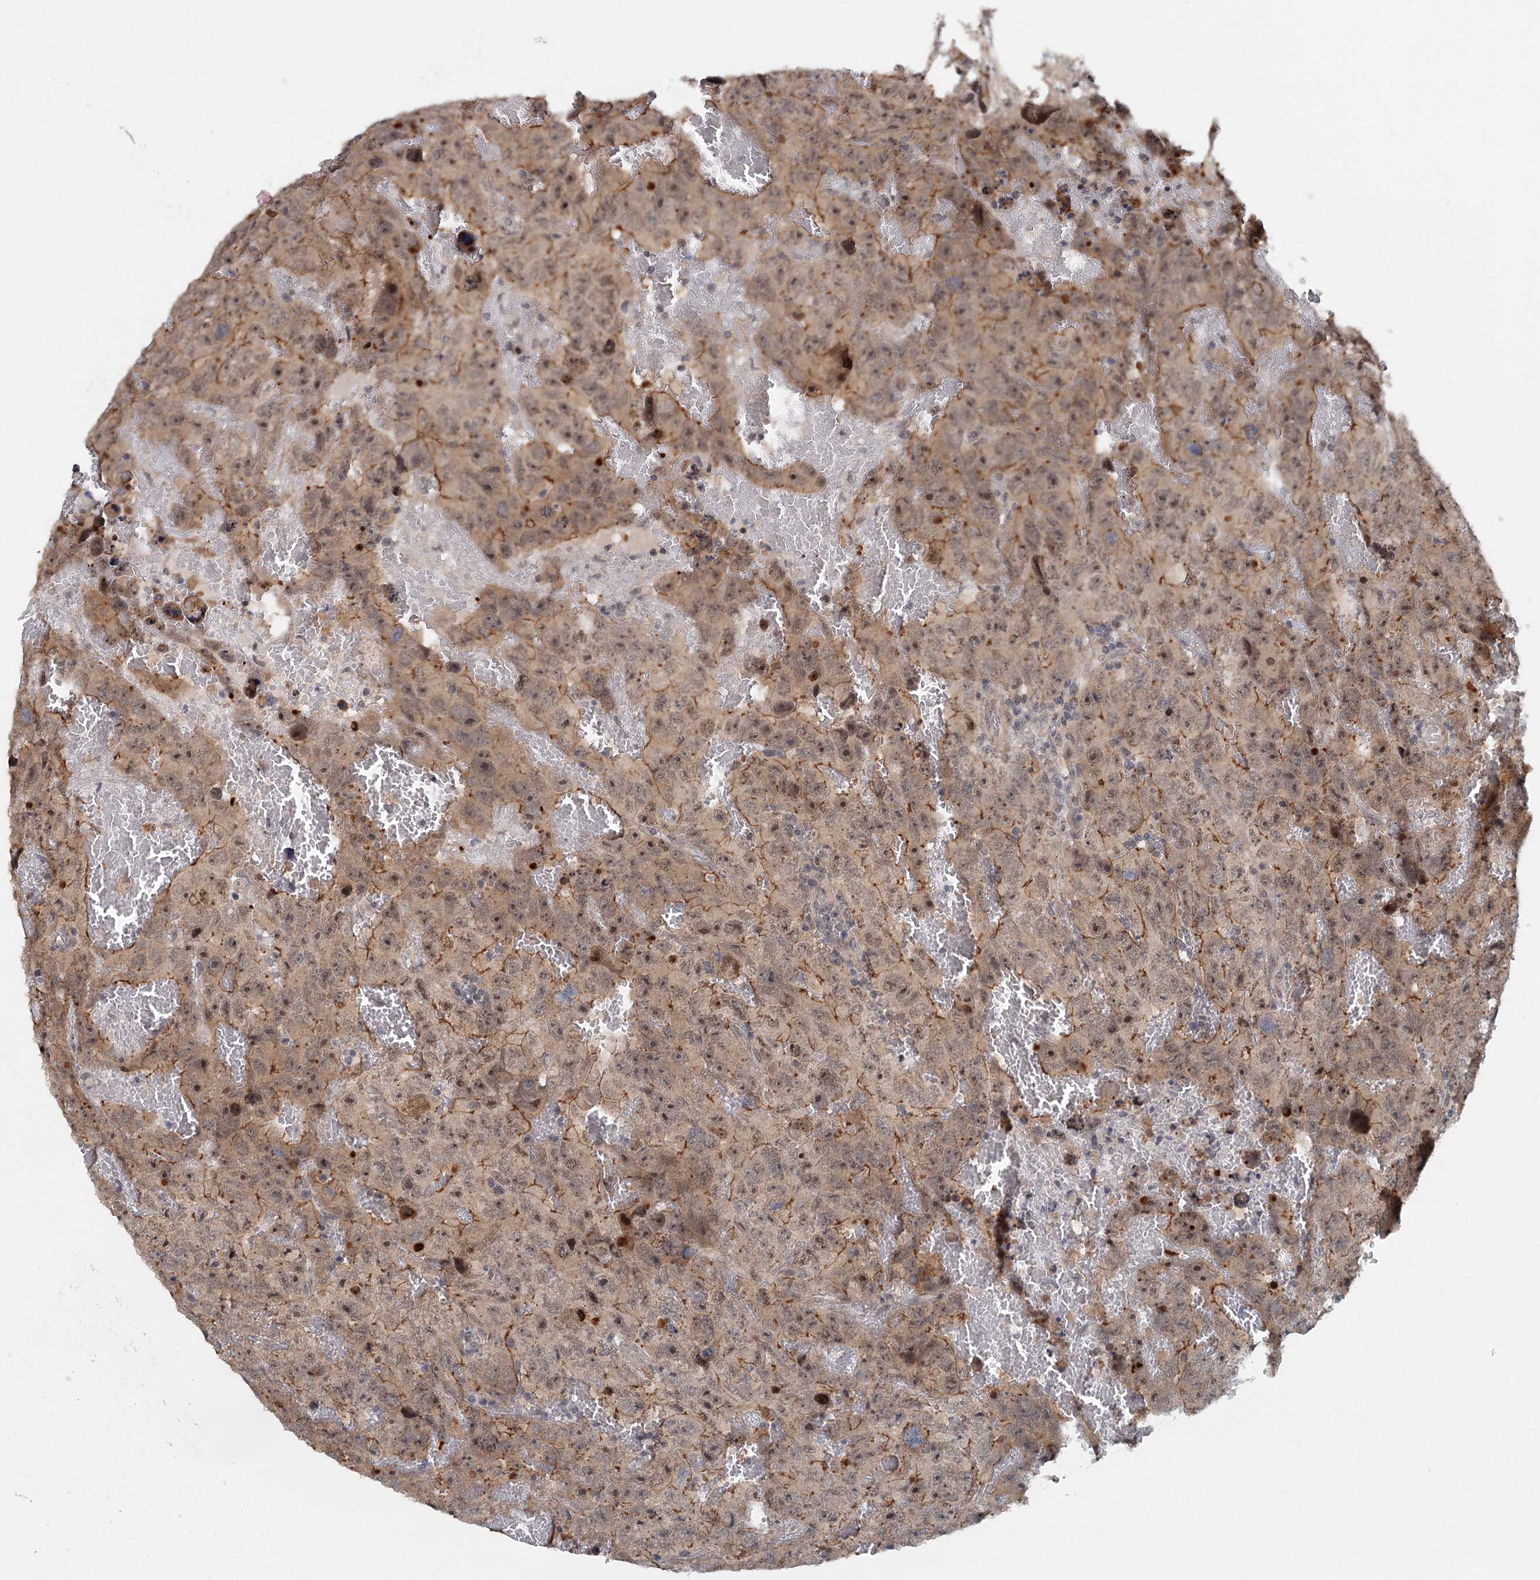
{"staining": {"intensity": "moderate", "quantity": "25%-75%", "location": "cytoplasmic/membranous,nuclear"}, "tissue": "testis cancer", "cell_type": "Tumor cells", "image_type": "cancer", "snomed": [{"axis": "morphology", "description": "Carcinoma, Embryonal, NOS"}, {"axis": "topography", "description": "Testis"}], "caption": "A histopathology image of testis embryonal carcinoma stained for a protein exhibits moderate cytoplasmic/membranous and nuclear brown staining in tumor cells.", "gene": "TAS2R42", "patient": {"sex": "male", "age": 45}}